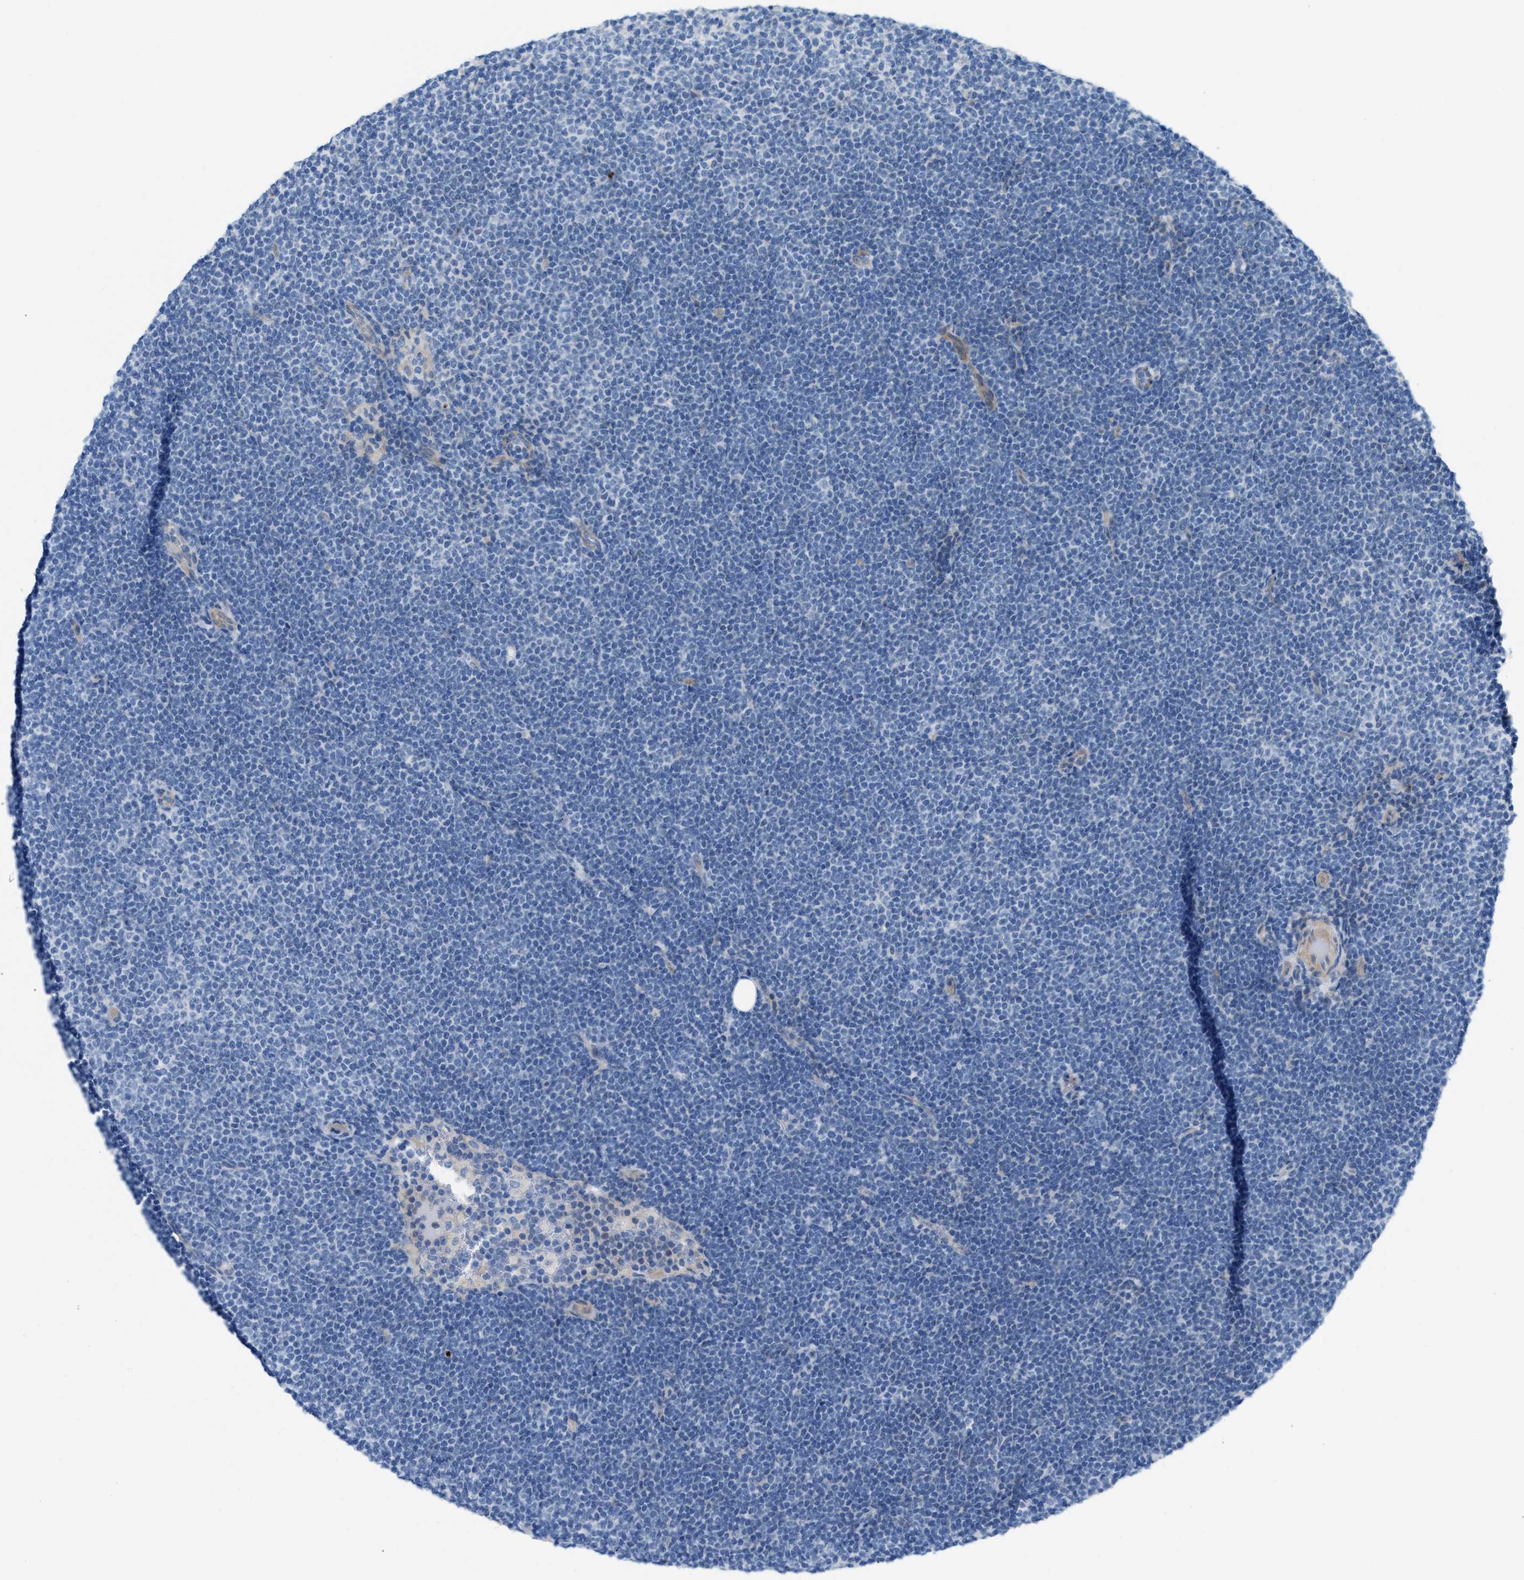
{"staining": {"intensity": "negative", "quantity": "none", "location": "none"}, "tissue": "lymphoma", "cell_type": "Tumor cells", "image_type": "cancer", "snomed": [{"axis": "morphology", "description": "Malignant lymphoma, non-Hodgkin's type, High grade"}, {"axis": "topography", "description": "Soft tissue"}], "caption": "Lymphoma stained for a protein using IHC displays no positivity tumor cells.", "gene": "MPP3", "patient": {"sex": "male", "age": 18}}